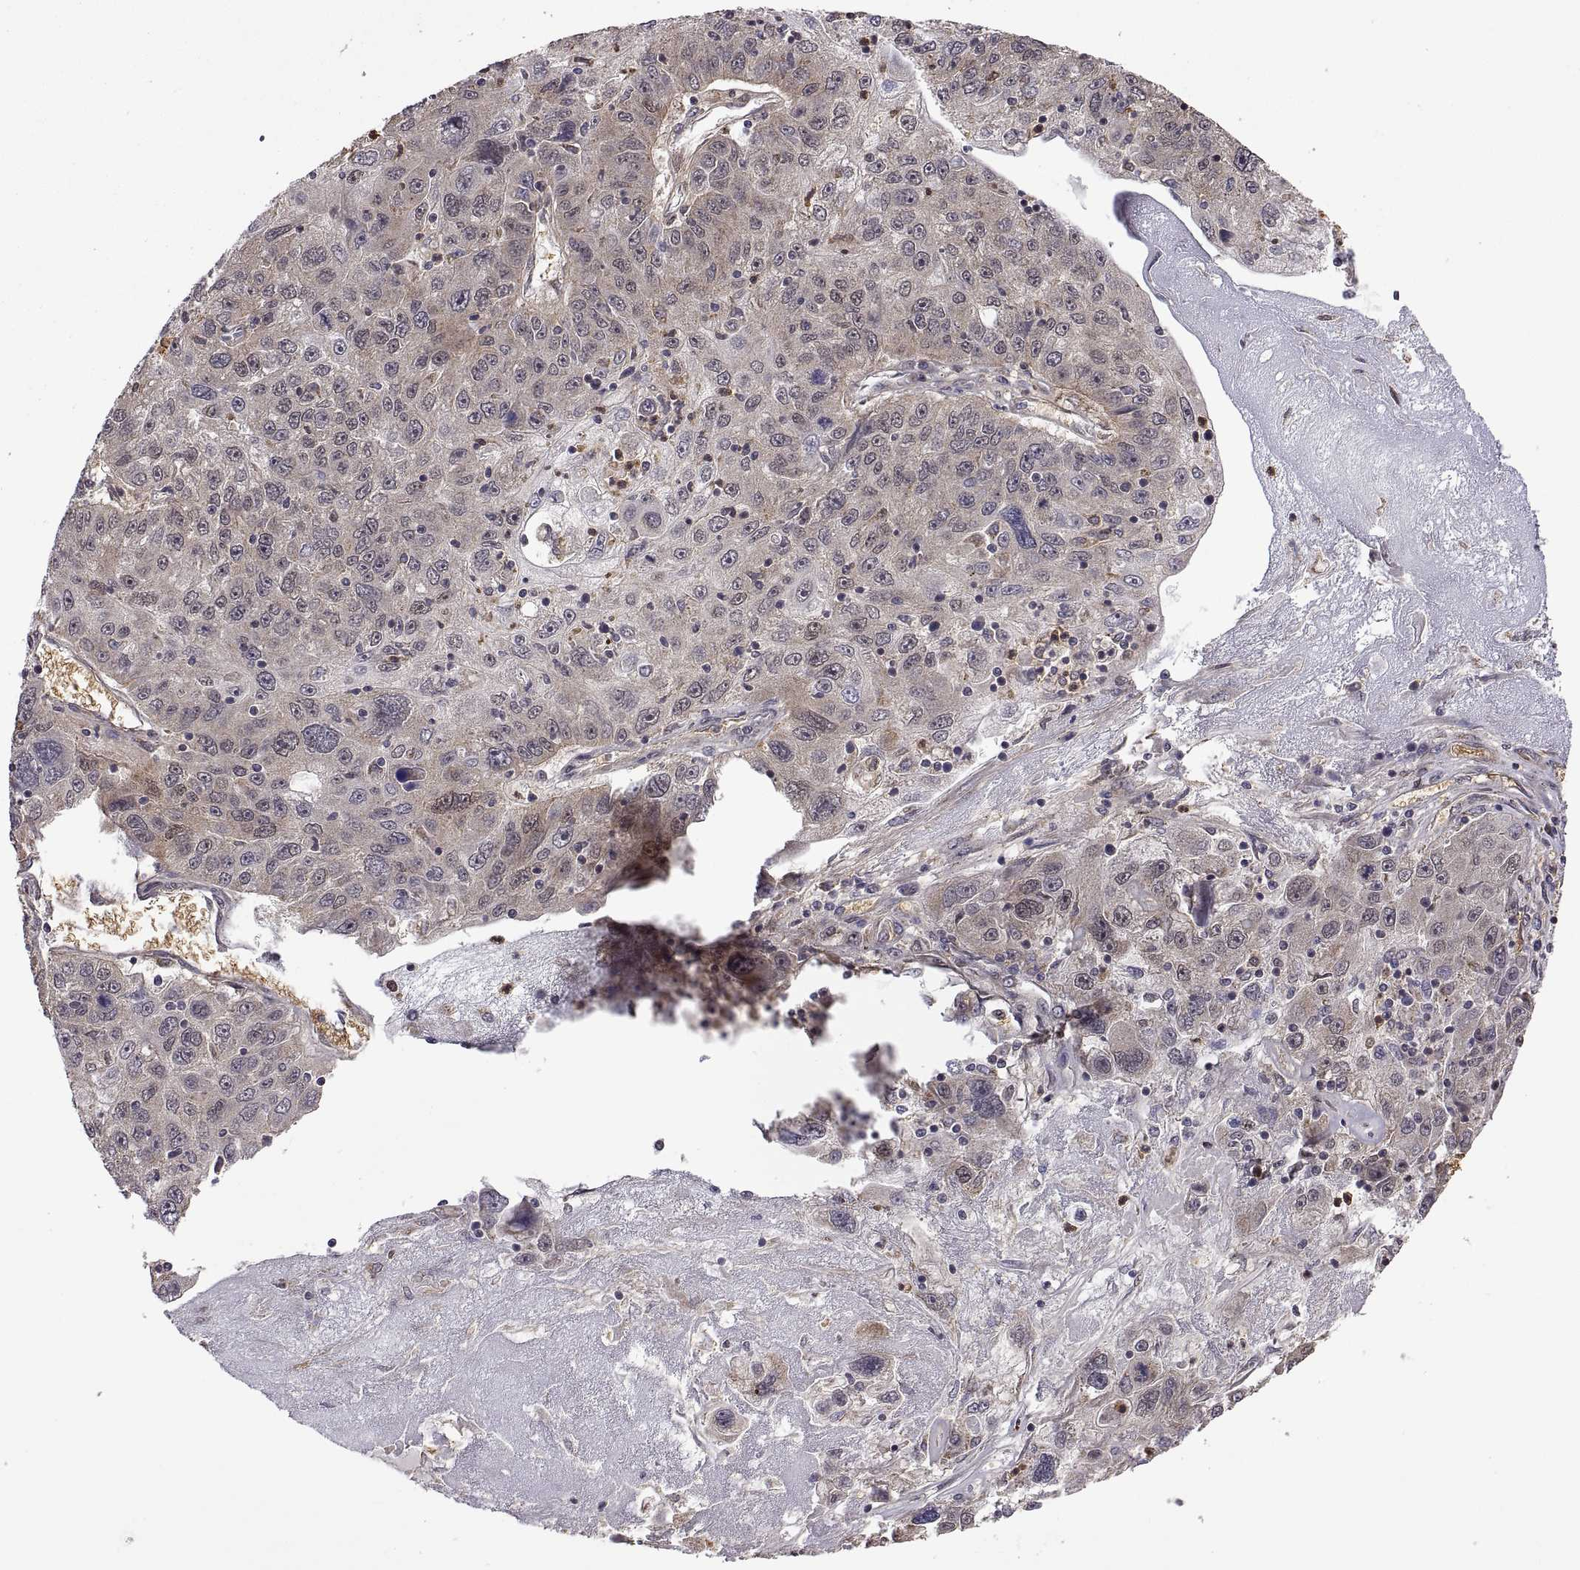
{"staining": {"intensity": "weak", "quantity": "<25%", "location": "cytoplasmic/membranous"}, "tissue": "stomach cancer", "cell_type": "Tumor cells", "image_type": "cancer", "snomed": [{"axis": "morphology", "description": "Adenocarcinoma, NOS"}, {"axis": "topography", "description": "Stomach"}], "caption": "Immunohistochemical staining of human stomach adenocarcinoma displays no significant expression in tumor cells.", "gene": "ZNRF2", "patient": {"sex": "male", "age": 56}}